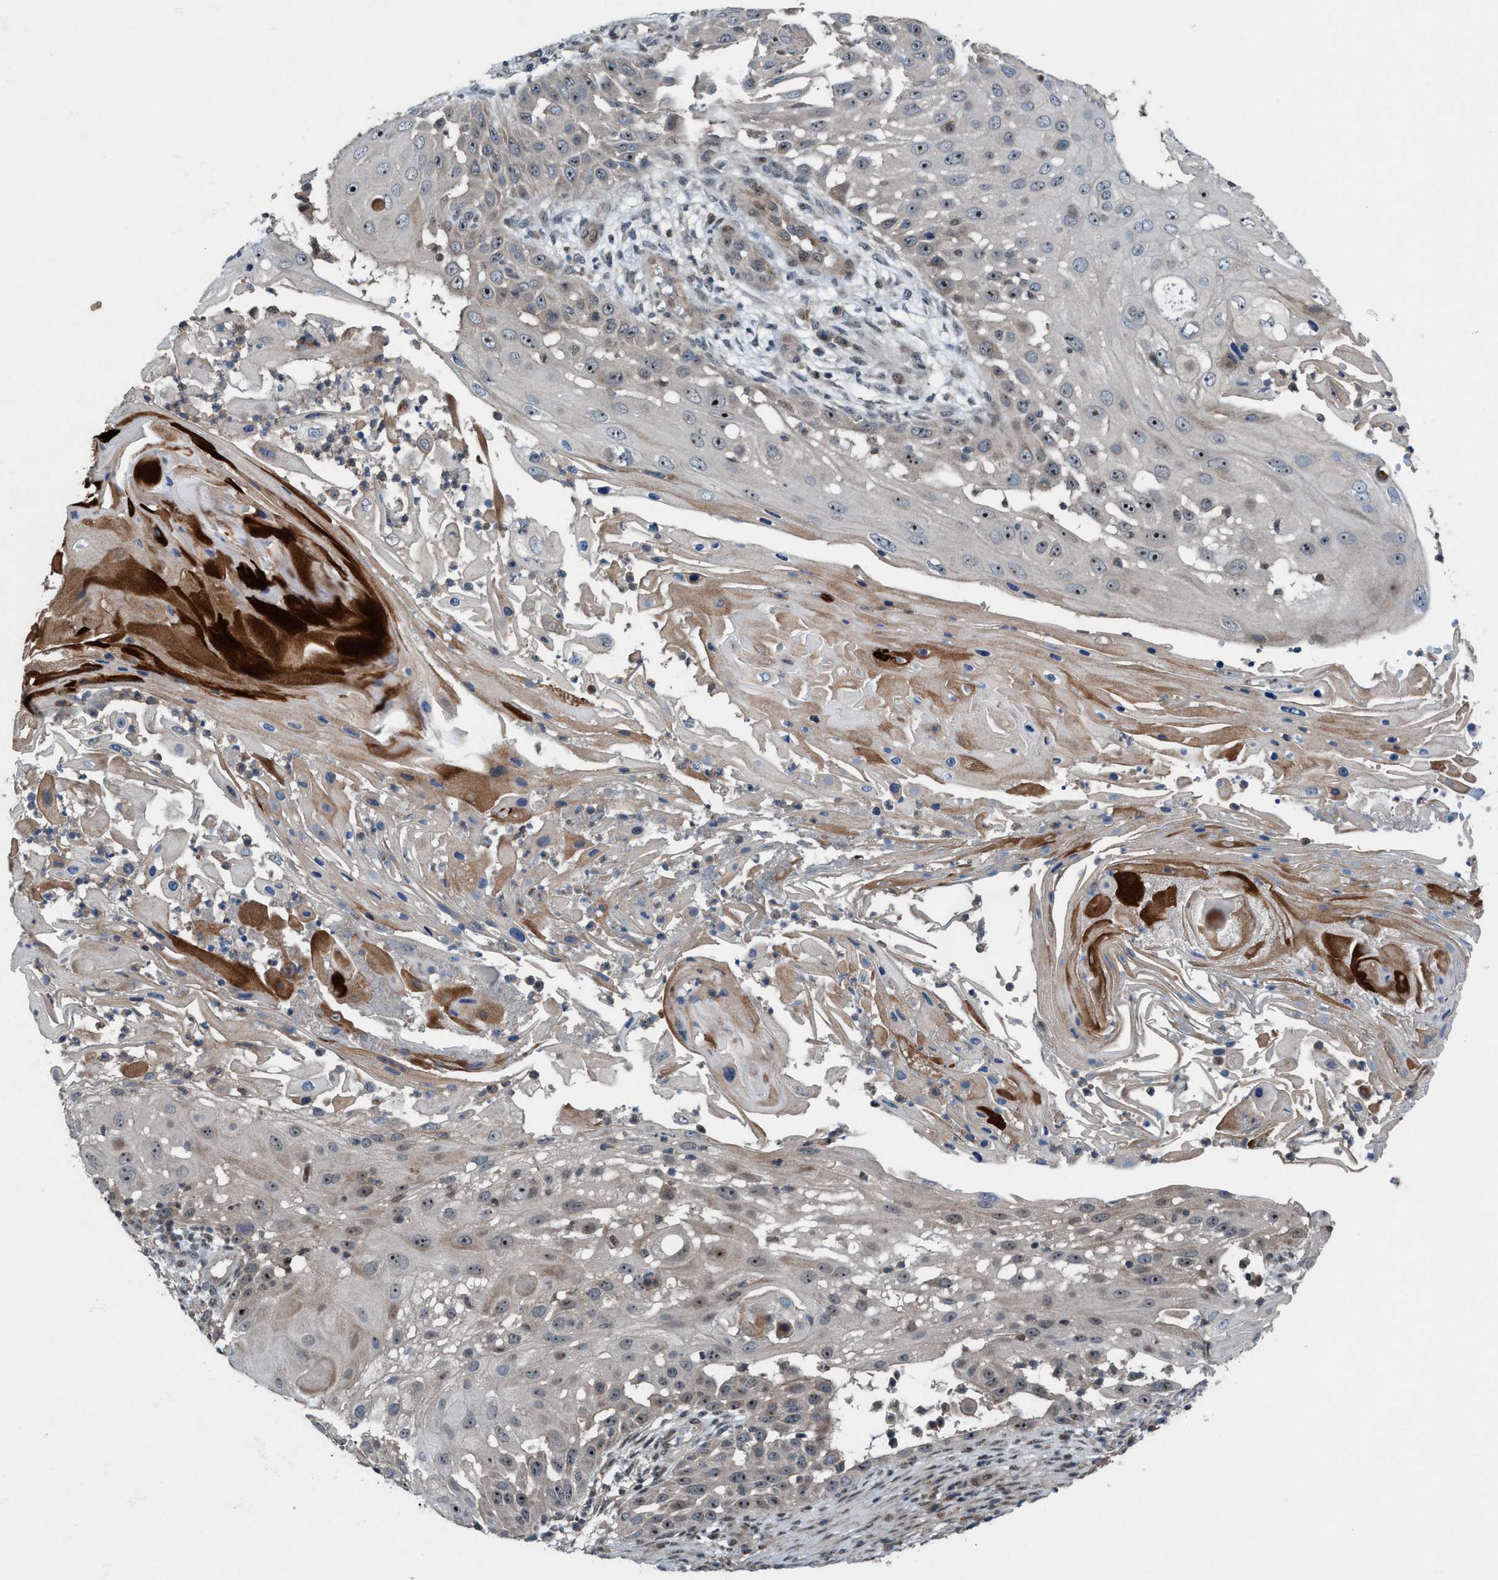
{"staining": {"intensity": "moderate", "quantity": ">75%", "location": "nuclear"}, "tissue": "skin cancer", "cell_type": "Tumor cells", "image_type": "cancer", "snomed": [{"axis": "morphology", "description": "Squamous cell carcinoma, NOS"}, {"axis": "topography", "description": "Skin"}], "caption": "Immunohistochemical staining of skin squamous cell carcinoma reveals medium levels of moderate nuclear protein expression in about >75% of tumor cells. Using DAB (3,3'-diaminobenzidine) (brown) and hematoxylin (blue) stains, captured at high magnification using brightfield microscopy.", "gene": "NISCH", "patient": {"sex": "female", "age": 44}}